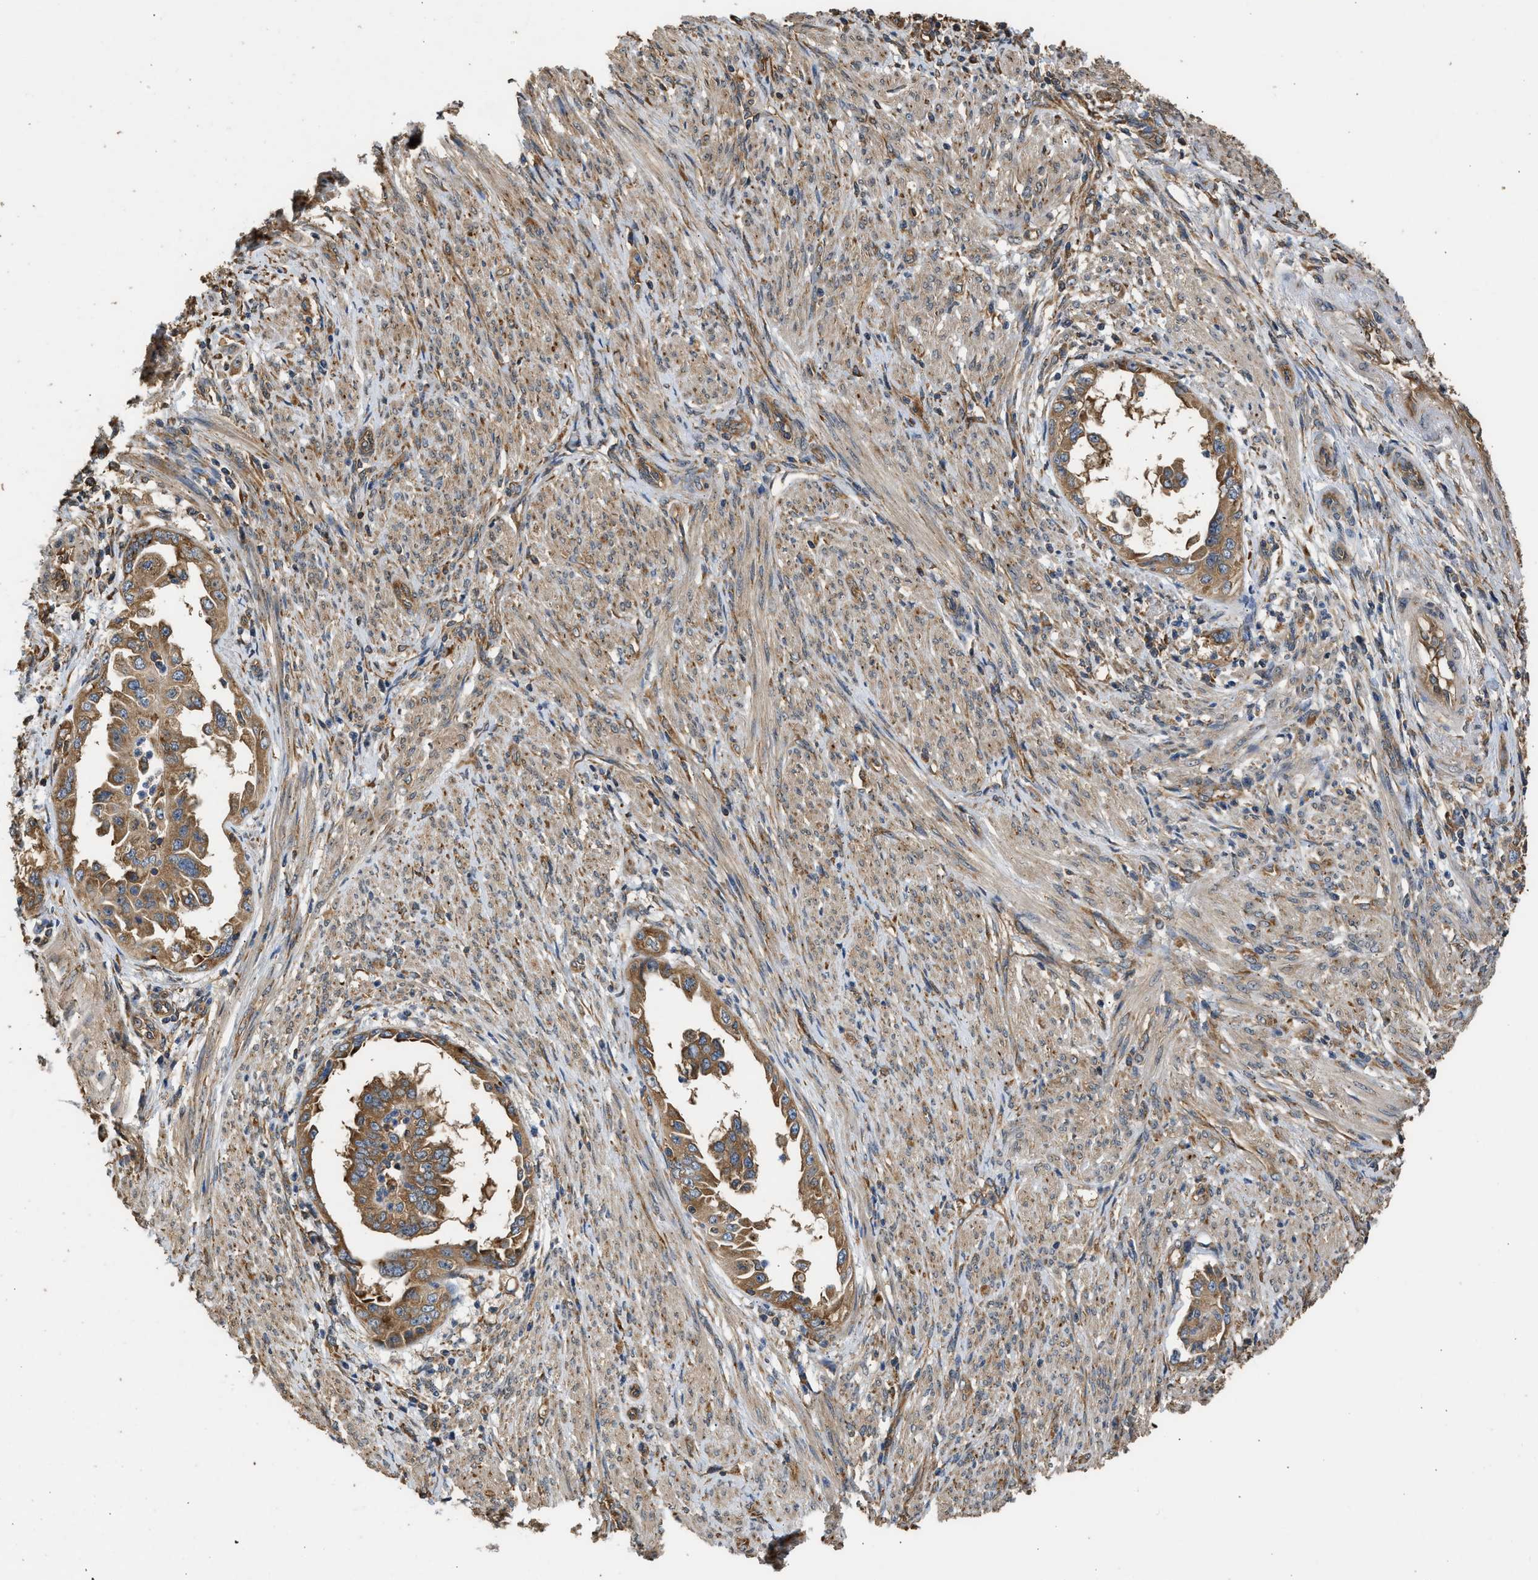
{"staining": {"intensity": "moderate", "quantity": ">75%", "location": "cytoplasmic/membranous"}, "tissue": "endometrial cancer", "cell_type": "Tumor cells", "image_type": "cancer", "snomed": [{"axis": "morphology", "description": "Adenocarcinoma, NOS"}, {"axis": "topography", "description": "Endometrium"}], "caption": "Immunohistochemistry (IHC) staining of endometrial cancer (adenocarcinoma), which exhibits medium levels of moderate cytoplasmic/membranous staining in approximately >75% of tumor cells indicating moderate cytoplasmic/membranous protein staining. The staining was performed using DAB (3,3'-diaminobenzidine) (brown) for protein detection and nuclei were counterstained in hematoxylin (blue).", "gene": "SLC36A4", "patient": {"sex": "female", "age": 85}}